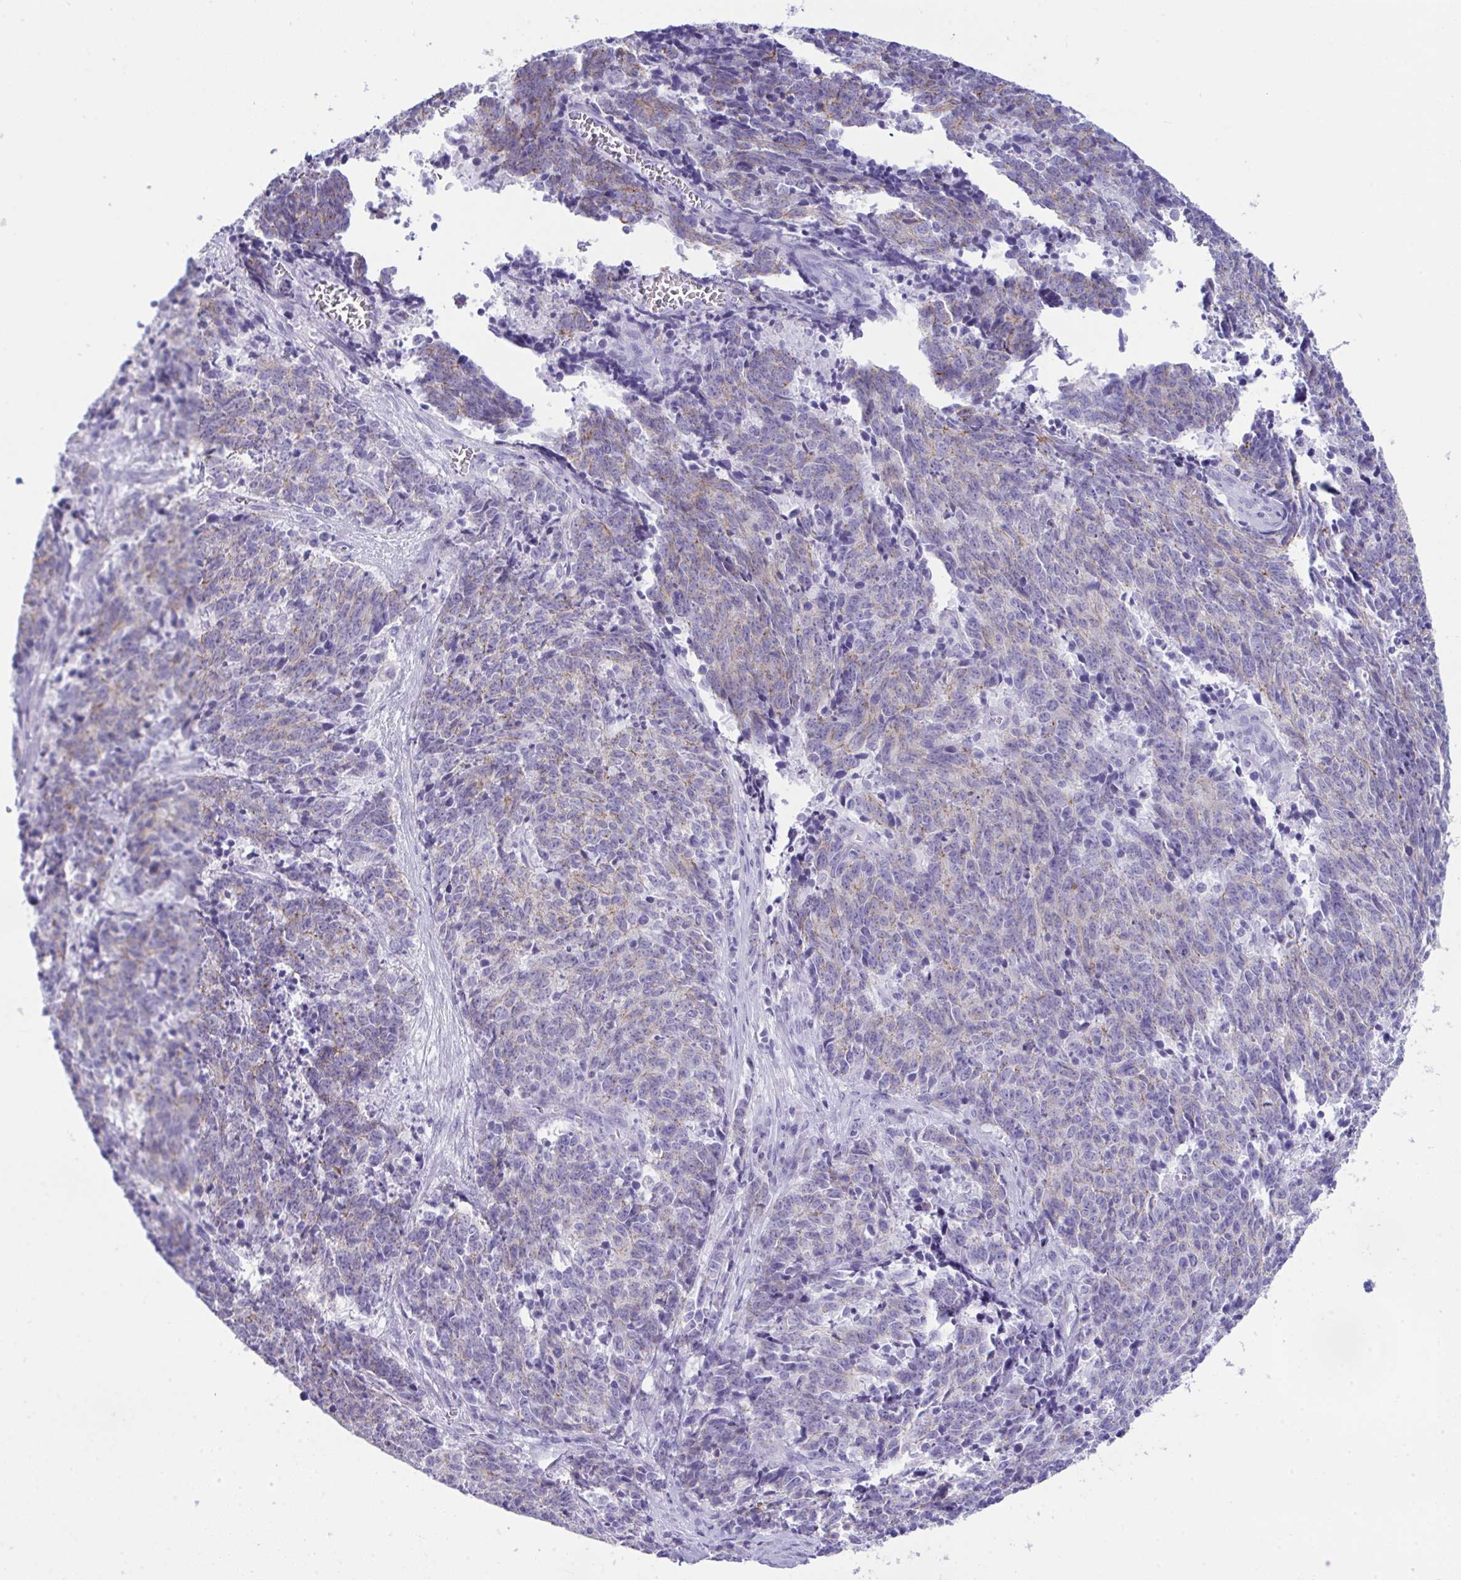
{"staining": {"intensity": "weak", "quantity": "<25%", "location": "cytoplasmic/membranous"}, "tissue": "cervical cancer", "cell_type": "Tumor cells", "image_type": "cancer", "snomed": [{"axis": "morphology", "description": "Squamous cell carcinoma, NOS"}, {"axis": "topography", "description": "Cervix"}], "caption": "An immunohistochemistry image of cervical cancer is shown. There is no staining in tumor cells of cervical cancer.", "gene": "GLB1L2", "patient": {"sex": "female", "age": 29}}